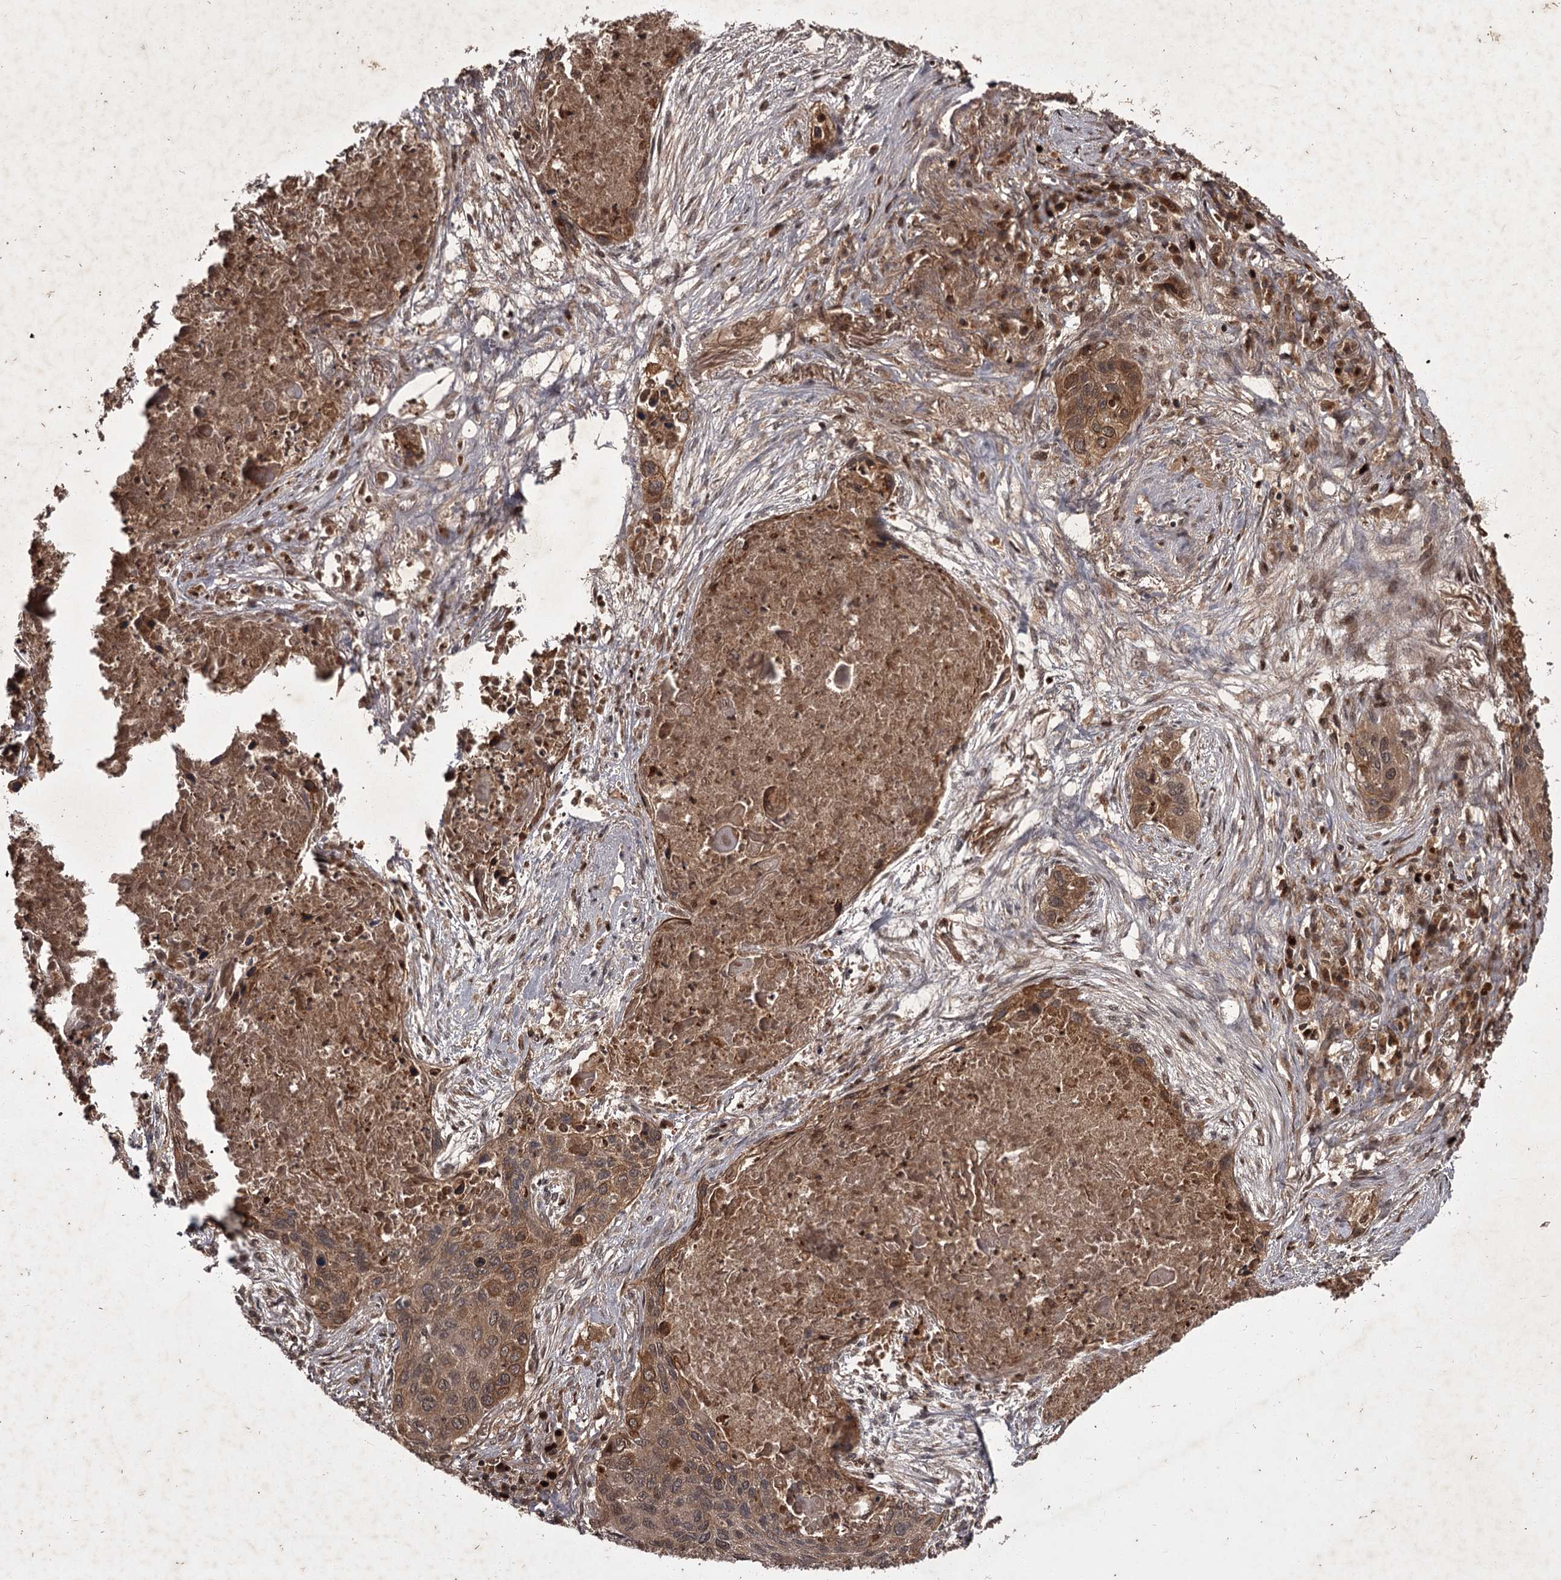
{"staining": {"intensity": "moderate", "quantity": ">75%", "location": "cytoplasmic/membranous"}, "tissue": "lung cancer", "cell_type": "Tumor cells", "image_type": "cancer", "snomed": [{"axis": "morphology", "description": "Squamous cell carcinoma, NOS"}, {"axis": "topography", "description": "Lung"}], "caption": "A brown stain shows moderate cytoplasmic/membranous staining of a protein in squamous cell carcinoma (lung) tumor cells.", "gene": "TBC1D23", "patient": {"sex": "female", "age": 63}}